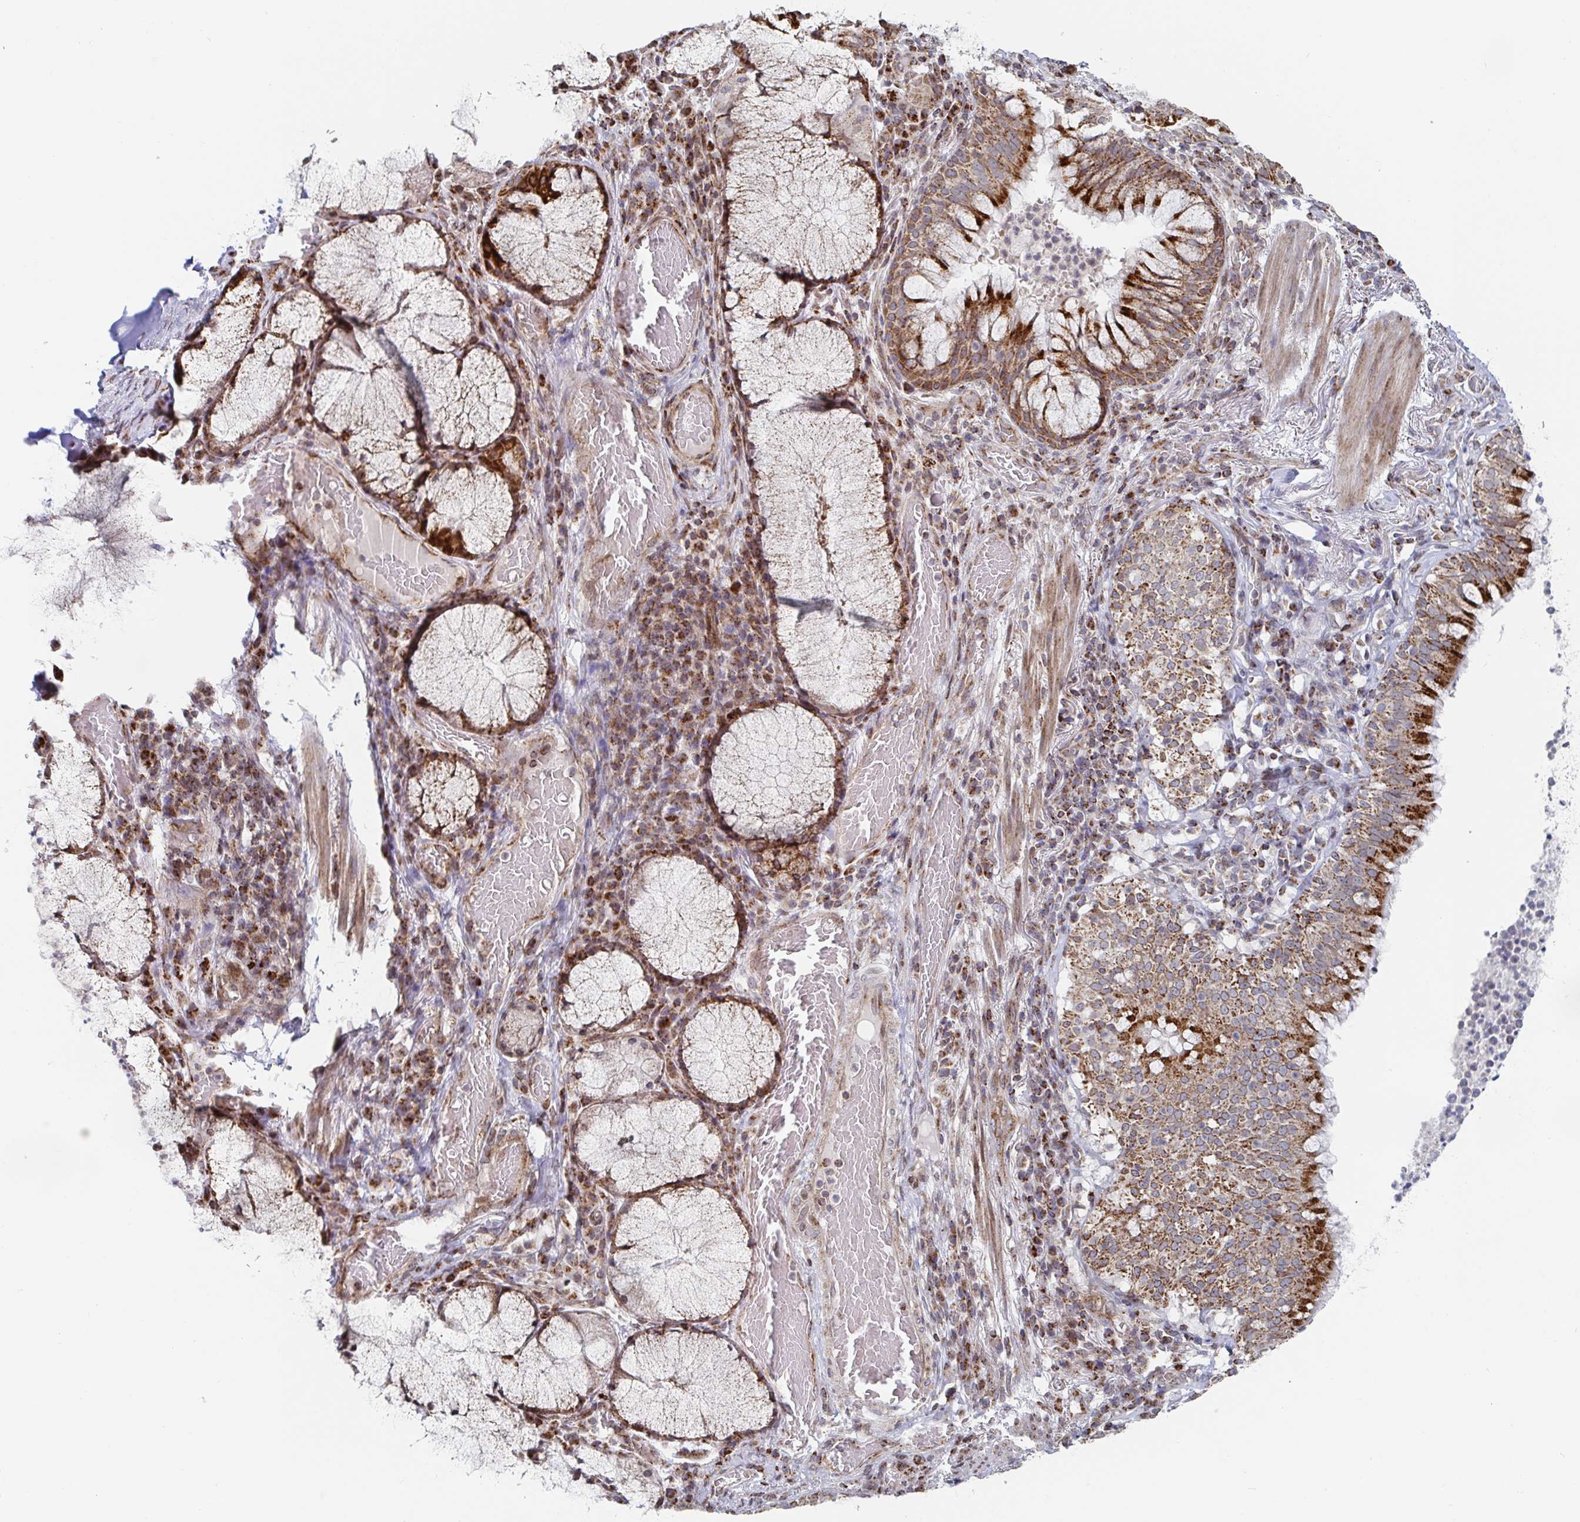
{"staining": {"intensity": "strong", "quantity": ">75%", "location": "cytoplasmic/membranous"}, "tissue": "bronchus", "cell_type": "Respiratory epithelial cells", "image_type": "normal", "snomed": [{"axis": "morphology", "description": "Normal tissue, NOS"}, {"axis": "topography", "description": "Lymph node"}, {"axis": "topography", "description": "Bronchus"}], "caption": "About >75% of respiratory epithelial cells in normal bronchus demonstrate strong cytoplasmic/membranous protein positivity as visualized by brown immunohistochemical staining.", "gene": "STARD8", "patient": {"sex": "male", "age": 56}}